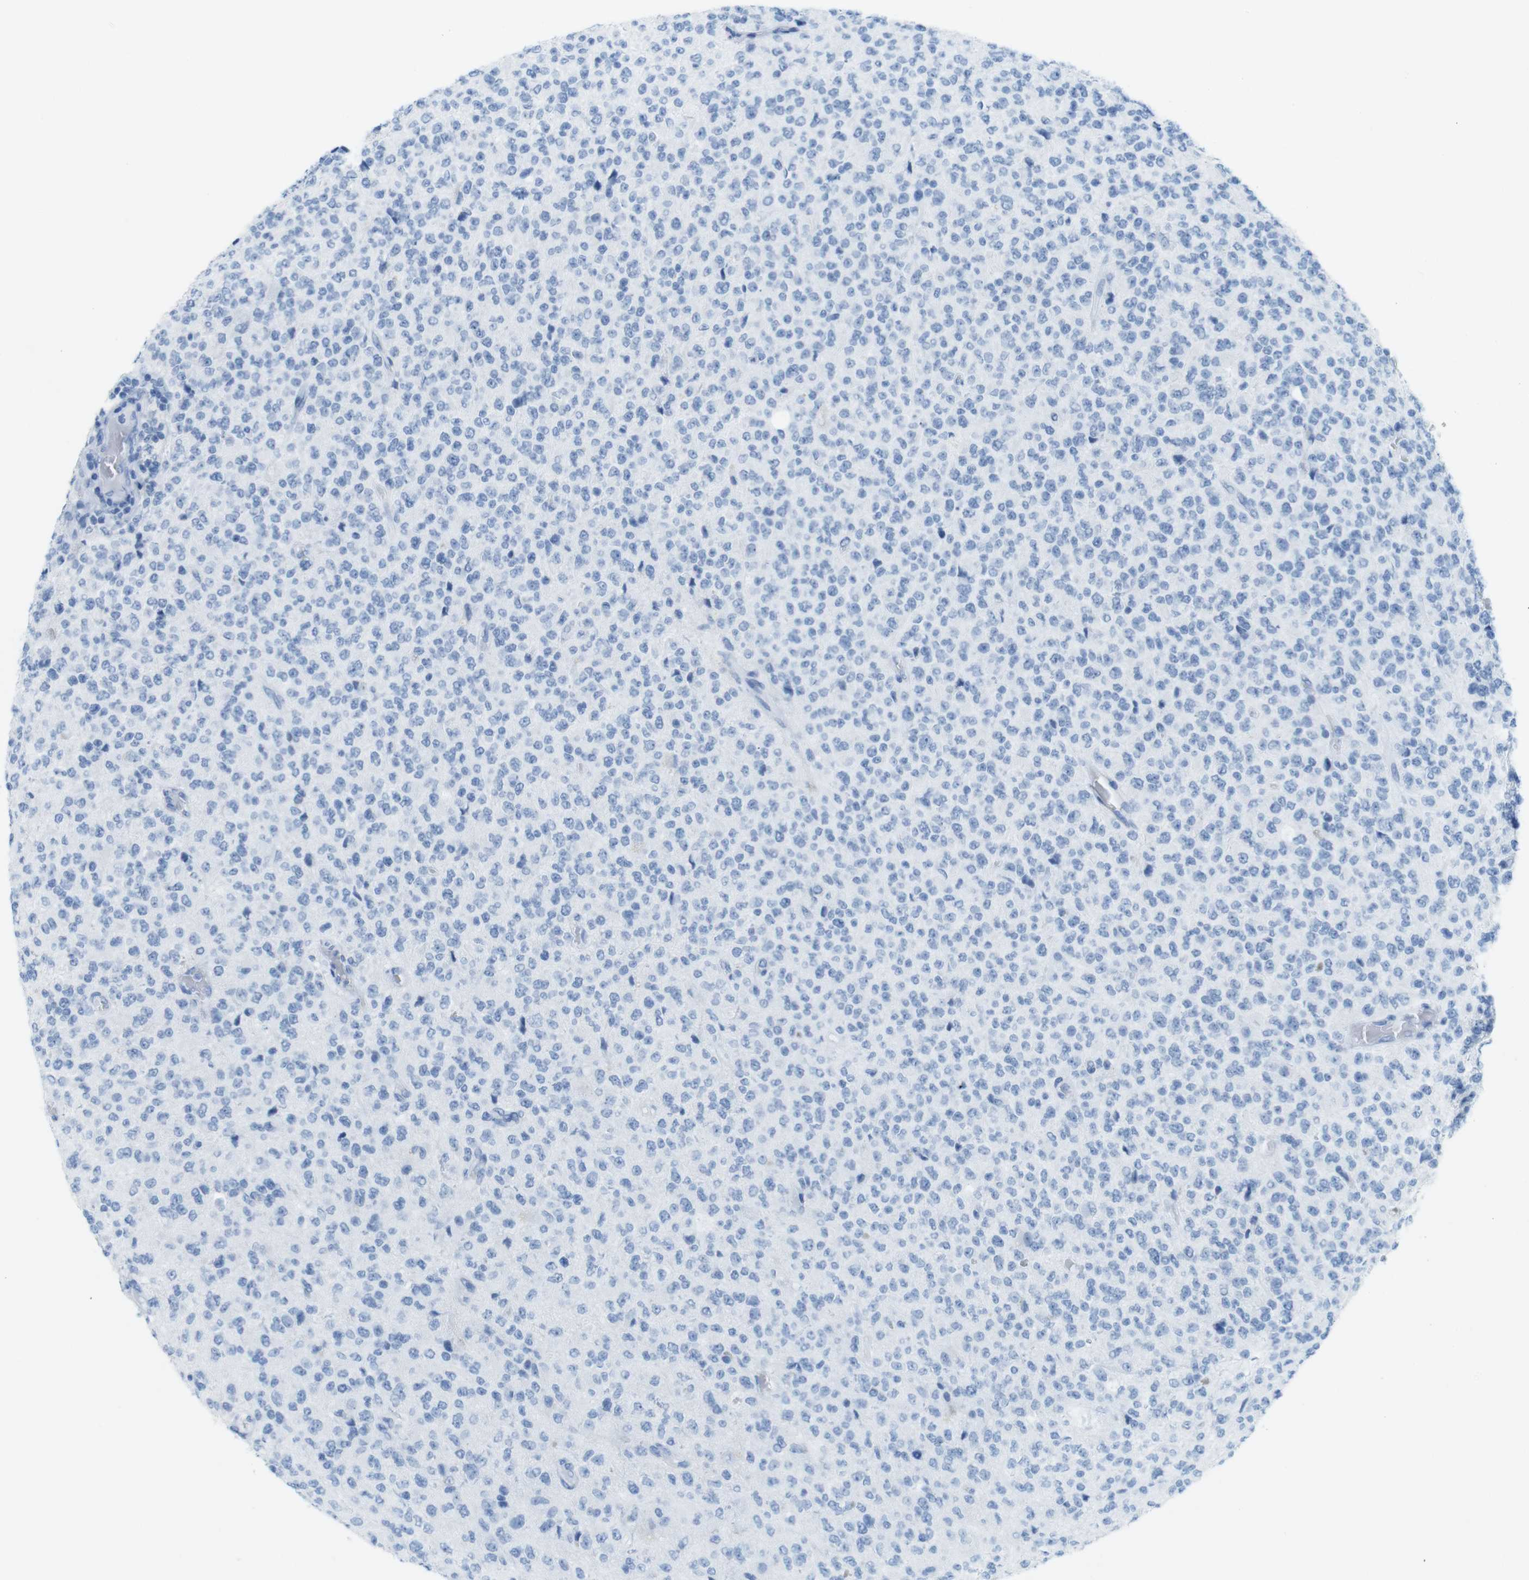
{"staining": {"intensity": "negative", "quantity": "none", "location": "none"}, "tissue": "glioma", "cell_type": "Tumor cells", "image_type": "cancer", "snomed": [{"axis": "morphology", "description": "Glioma, malignant, High grade"}, {"axis": "topography", "description": "pancreas cauda"}], "caption": "Tumor cells show no significant protein staining in glioma. (Immunohistochemistry (ihc), brightfield microscopy, high magnification).", "gene": "TNNT2", "patient": {"sex": "male", "age": 60}}